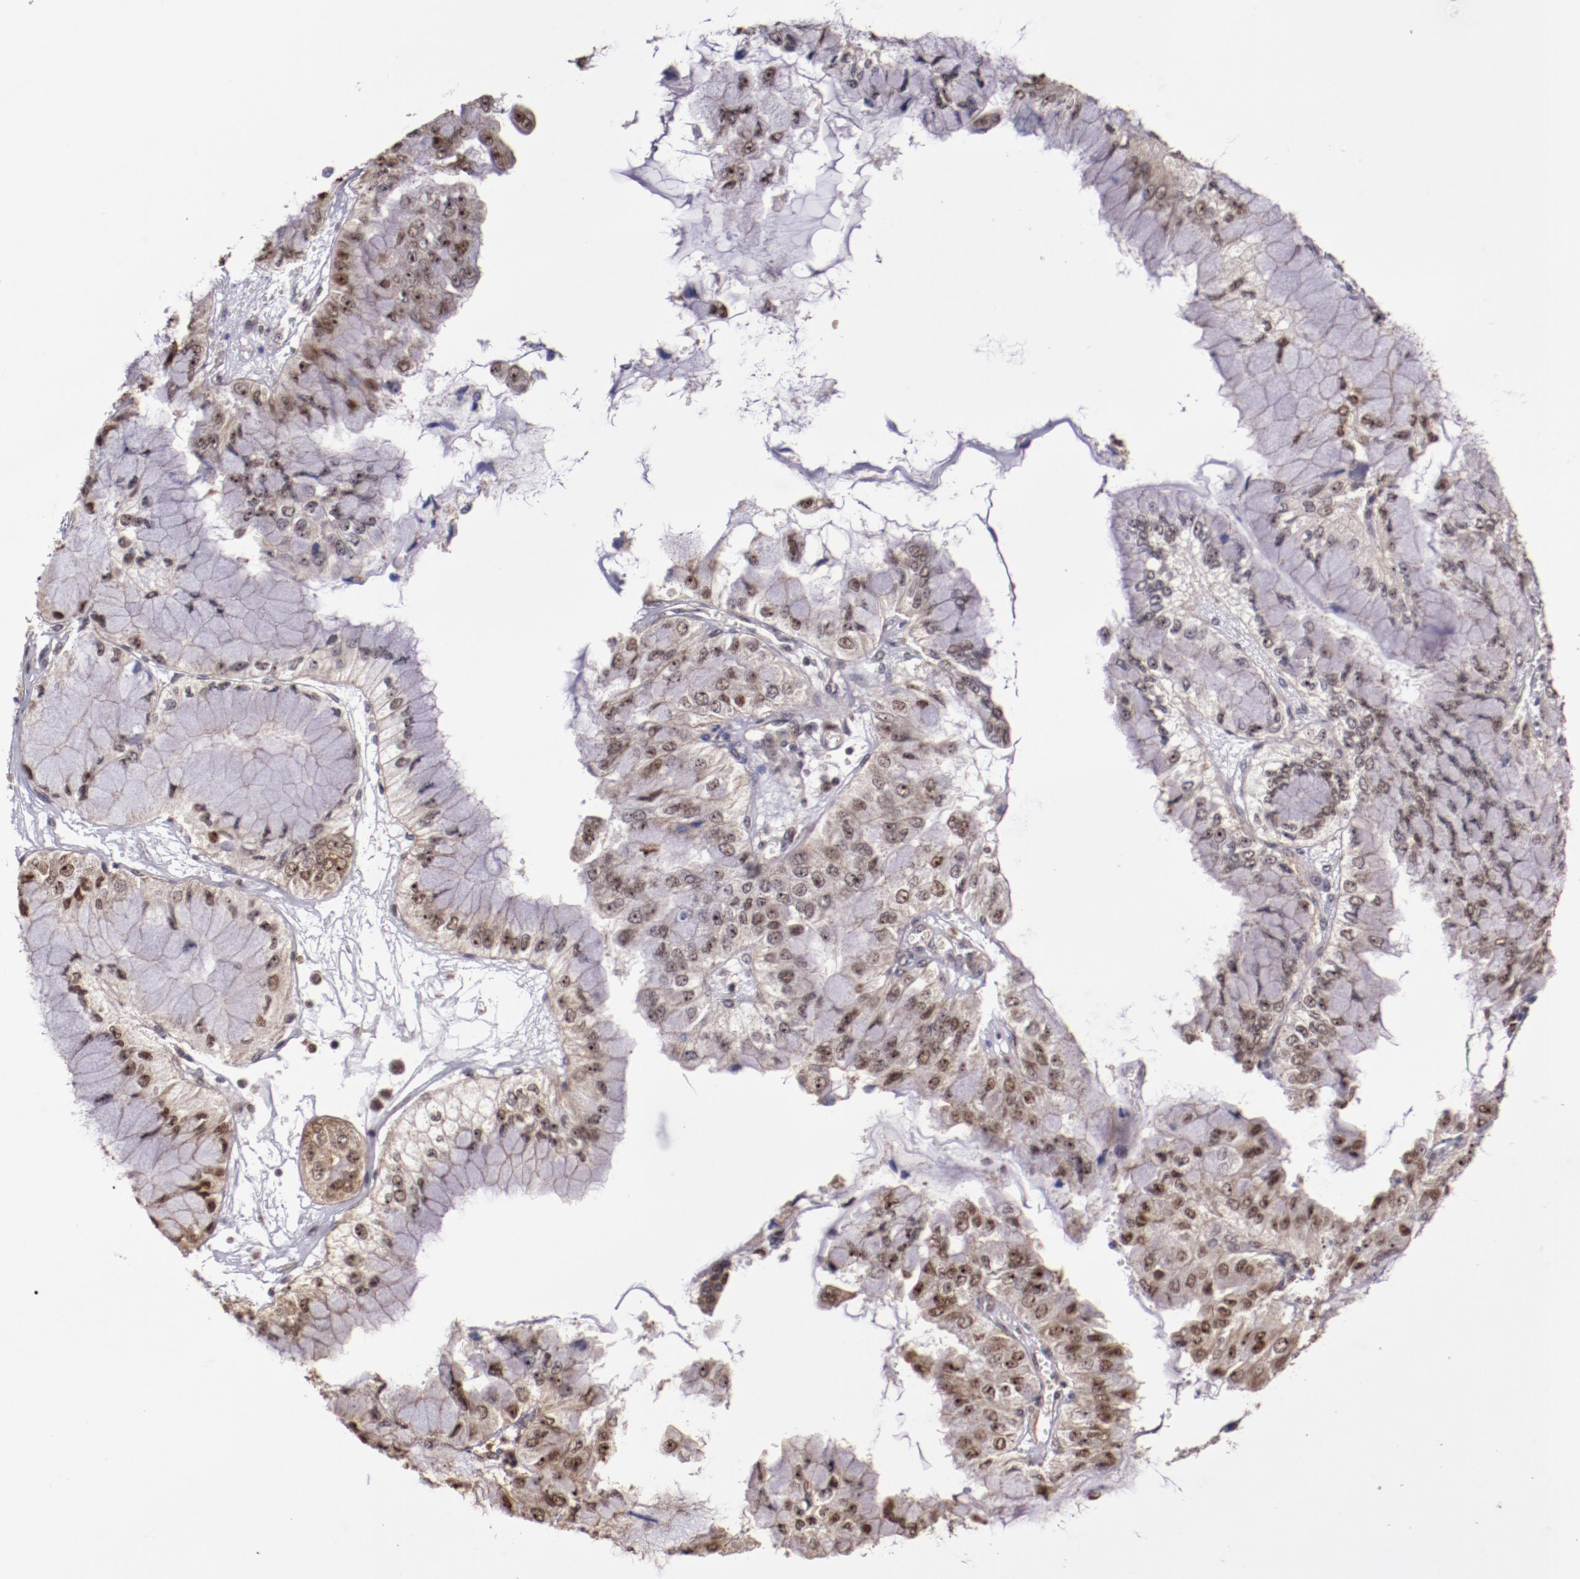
{"staining": {"intensity": "moderate", "quantity": ">75%", "location": "cytoplasmic/membranous,nuclear"}, "tissue": "liver cancer", "cell_type": "Tumor cells", "image_type": "cancer", "snomed": [{"axis": "morphology", "description": "Cholangiocarcinoma"}, {"axis": "topography", "description": "Liver"}], "caption": "A brown stain labels moderate cytoplasmic/membranous and nuclear expression of a protein in human liver cancer tumor cells.", "gene": "CECR2", "patient": {"sex": "female", "age": 79}}